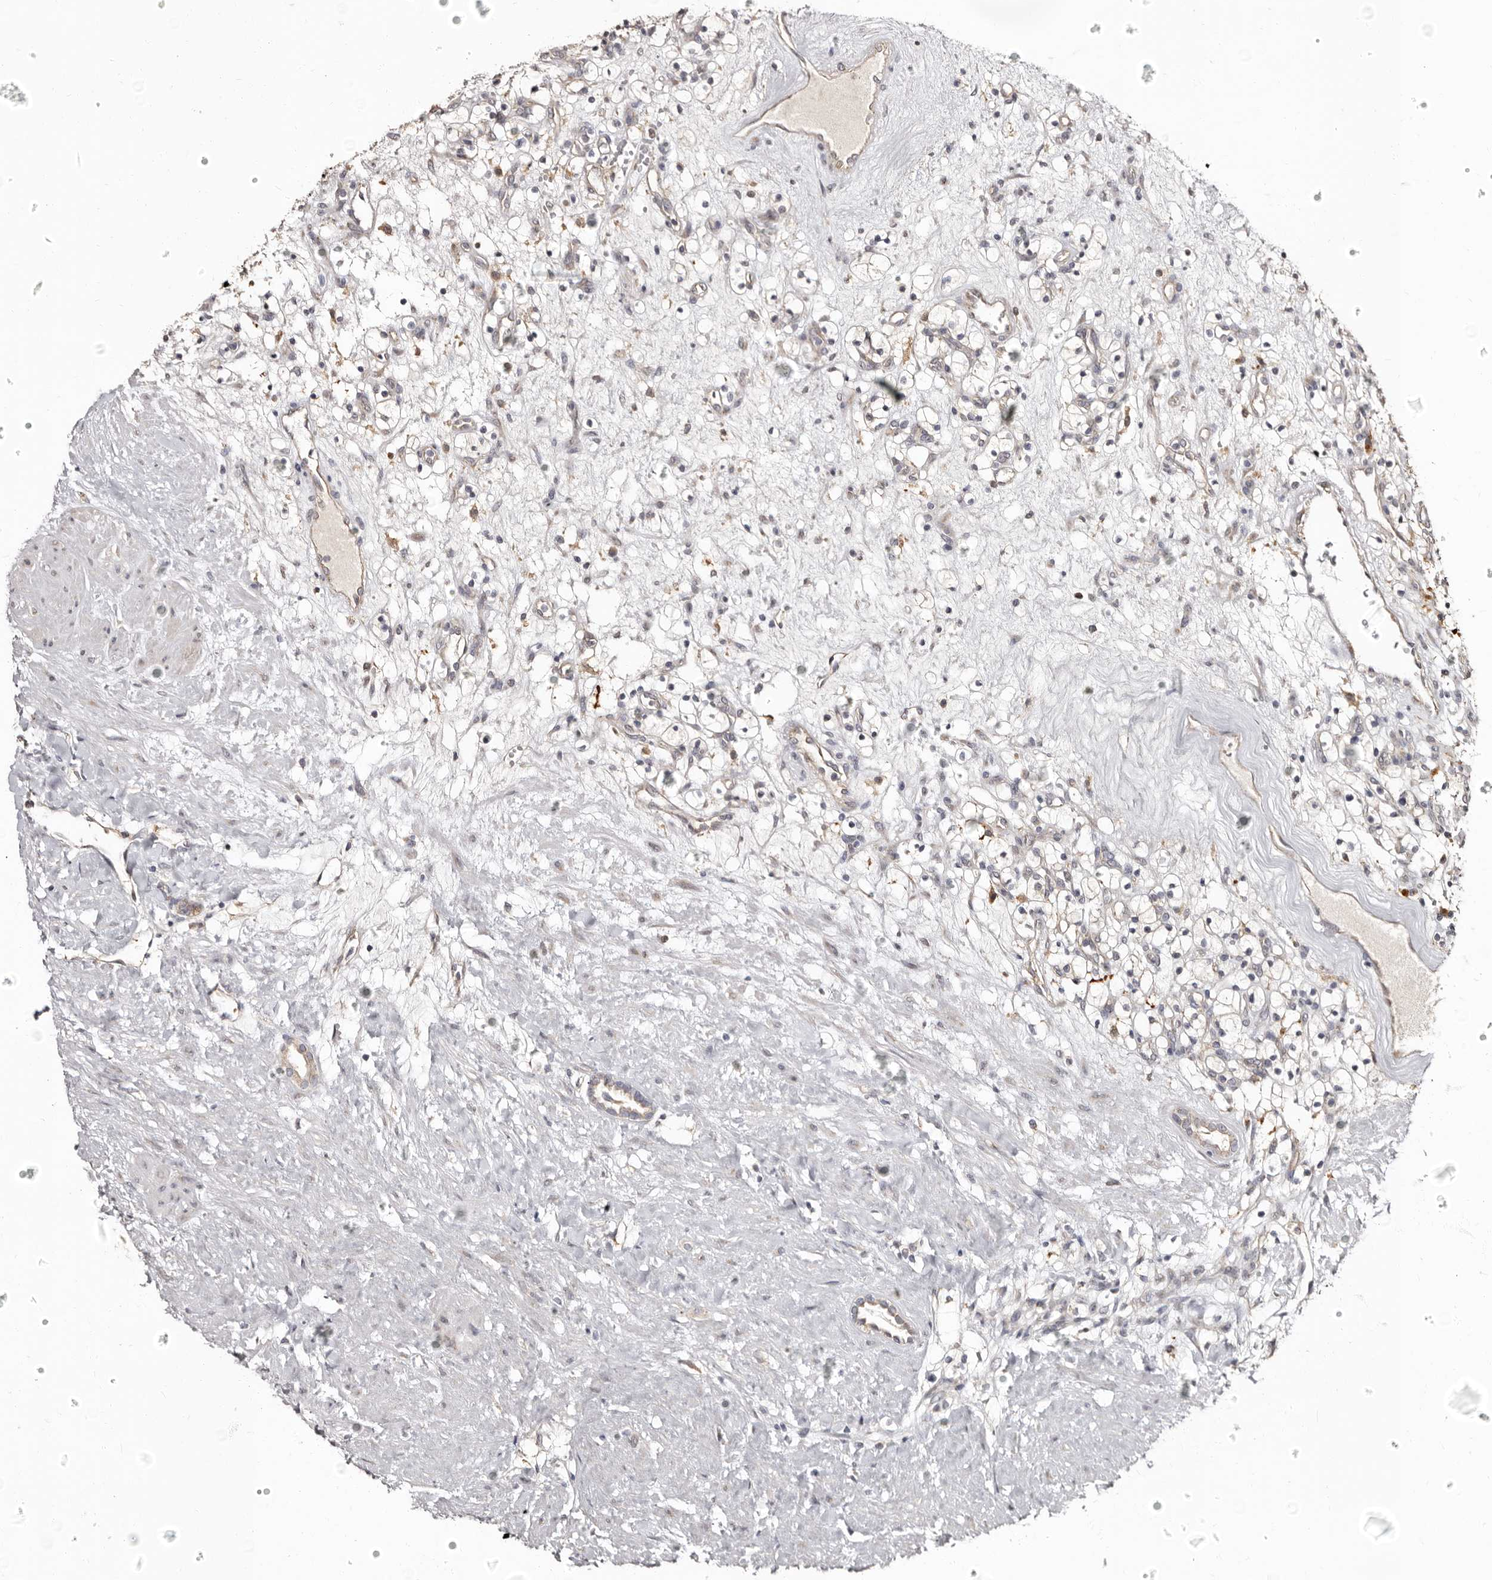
{"staining": {"intensity": "negative", "quantity": "none", "location": "none"}, "tissue": "renal cancer", "cell_type": "Tumor cells", "image_type": "cancer", "snomed": [{"axis": "morphology", "description": "Adenocarcinoma, NOS"}, {"axis": "topography", "description": "Kidney"}], "caption": "An immunohistochemistry micrograph of renal cancer is shown. There is no staining in tumor cells of renal cancer.", "gene": "PTAFR", "patient": {"sex": "female", "age": 57}}